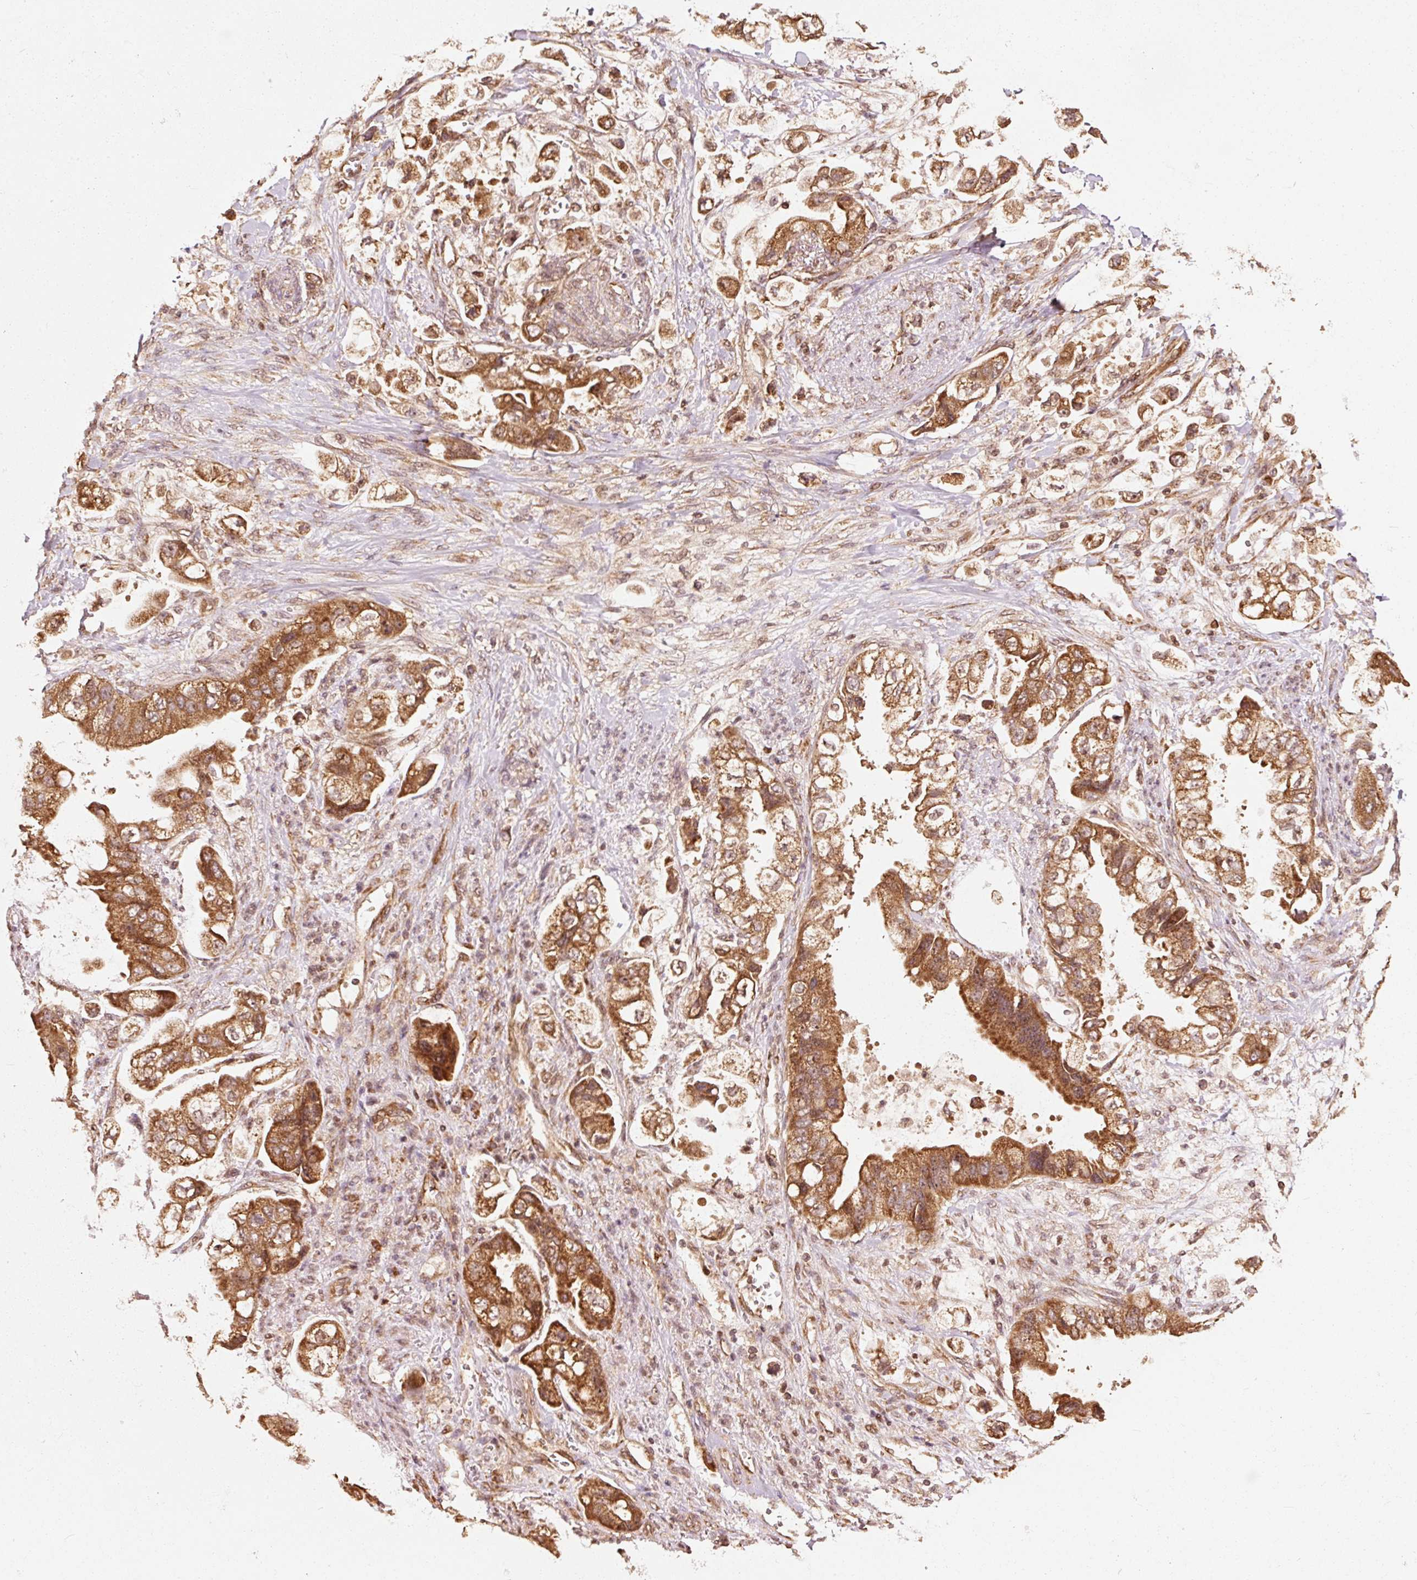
{"staining": {"intensity": "strong", "quantity": ">75%", "location": "cytoplasmic/membranous"}, "tissue": "stomach cancer", "cell_type": "Tumor cells", "image_type": "cancer", "snomed": [{"axis": "morphology", "description": "Adenocarcinoma, NOS"}, {"axis": "topography", "description": "Stomach"}], "caption": "Strong cytoplasmic/membranous staining is appreciated in about >75% of tumor cells in stomach cancer.", "gene": "MRPL16", "patient": {"sex": "male", "age": 62}}